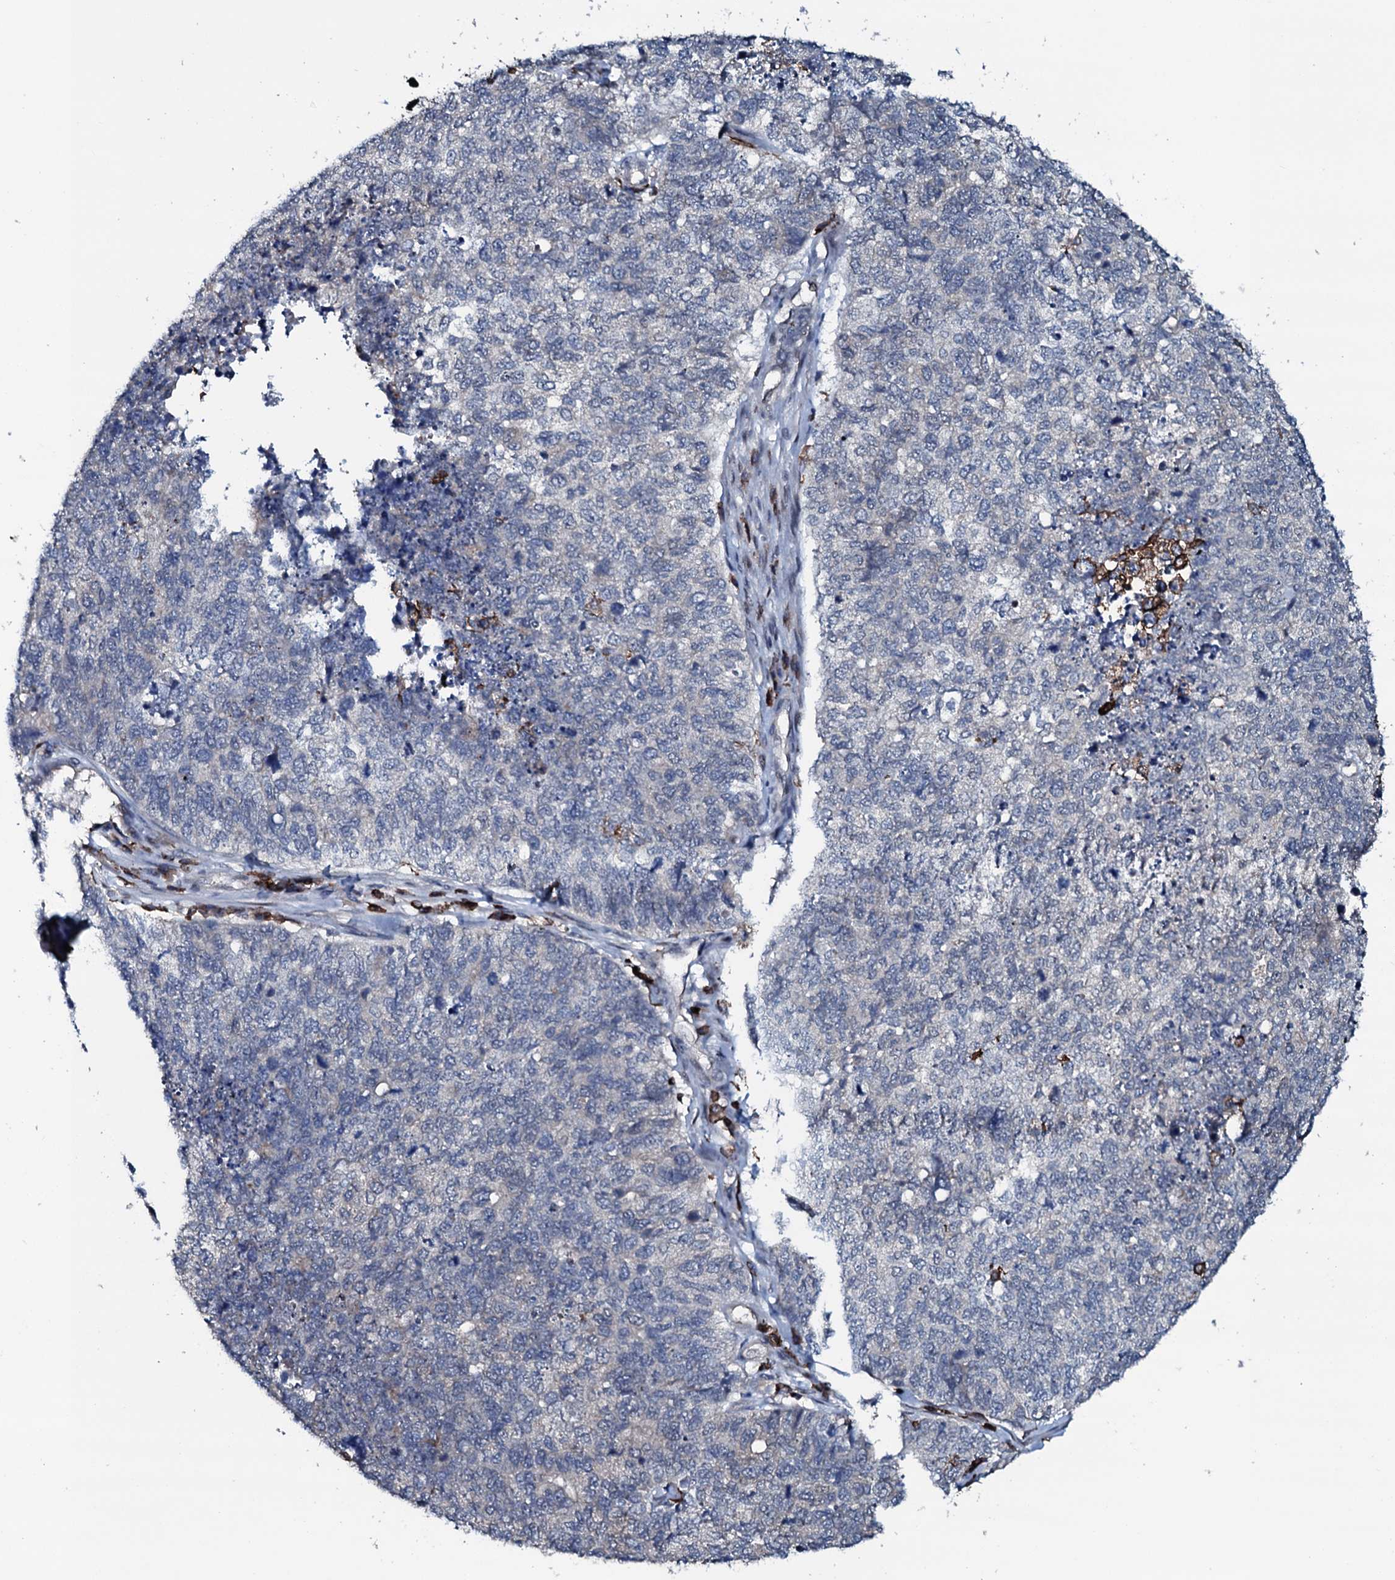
{"staining": {"intensity": "negative", "quantity": "none", "location": "none"}, "tissue": "cervical cancer", "cell_type": "Tumor cells", "image_type": "cancer", "snomed": [{"axis": "morphology", "description": "Squamous cell carcinoma, NOS"}, {"axis": "topography", "description": "Cervix"}], "caption": "DAB immunohistochemical staining of human squamous cell carcinoma (cervical) exhibits no significant positivity in tumor cells.", "gene": "OGFOD2", "patient": {"sex": "female", "age": 63}}